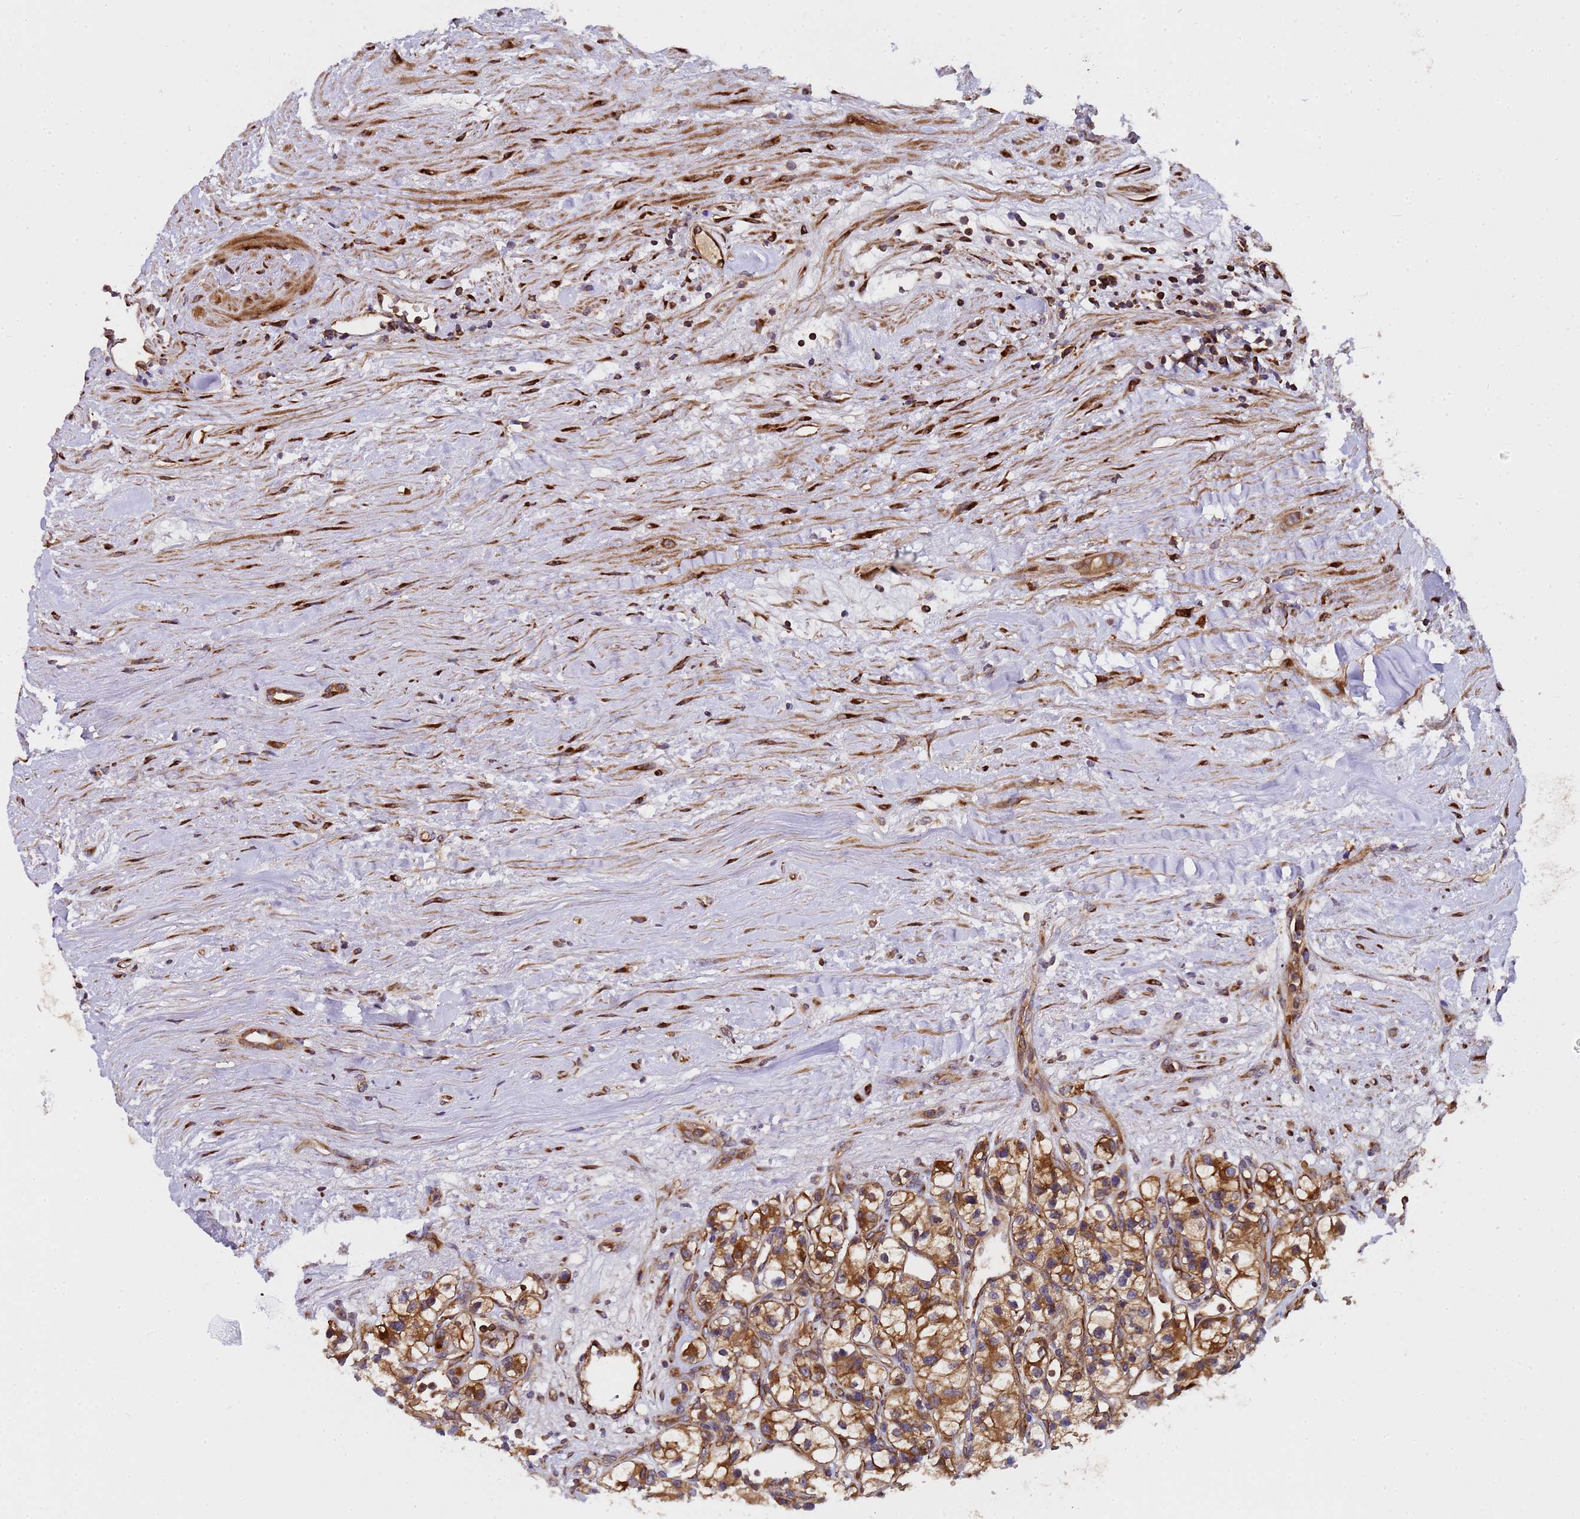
{"staining": {"intensity": "moderate", "quantity": ">75%", "location": "cytoplasmic/membranous"}, "tissue": "renal cancer", "cell_type": "Tumor cells", "image_type": "cancer", "snomed": [{"axis": "morphology", "description": "Adenocarcinoma, NOS"}, {"axis": "topography", "description": "Kidney"}], "caption": "This photomicrograph demonstrates renal cancer (adenocarcinoma) stained with IHC to label a protein in brown. The cytoplasmic/membranous of tumor cells show moderate positivity for the protein. Nuclei are counter-stained blue.", "gene": "MOCS1", "patient": {"sex": "female", "age": 57}}